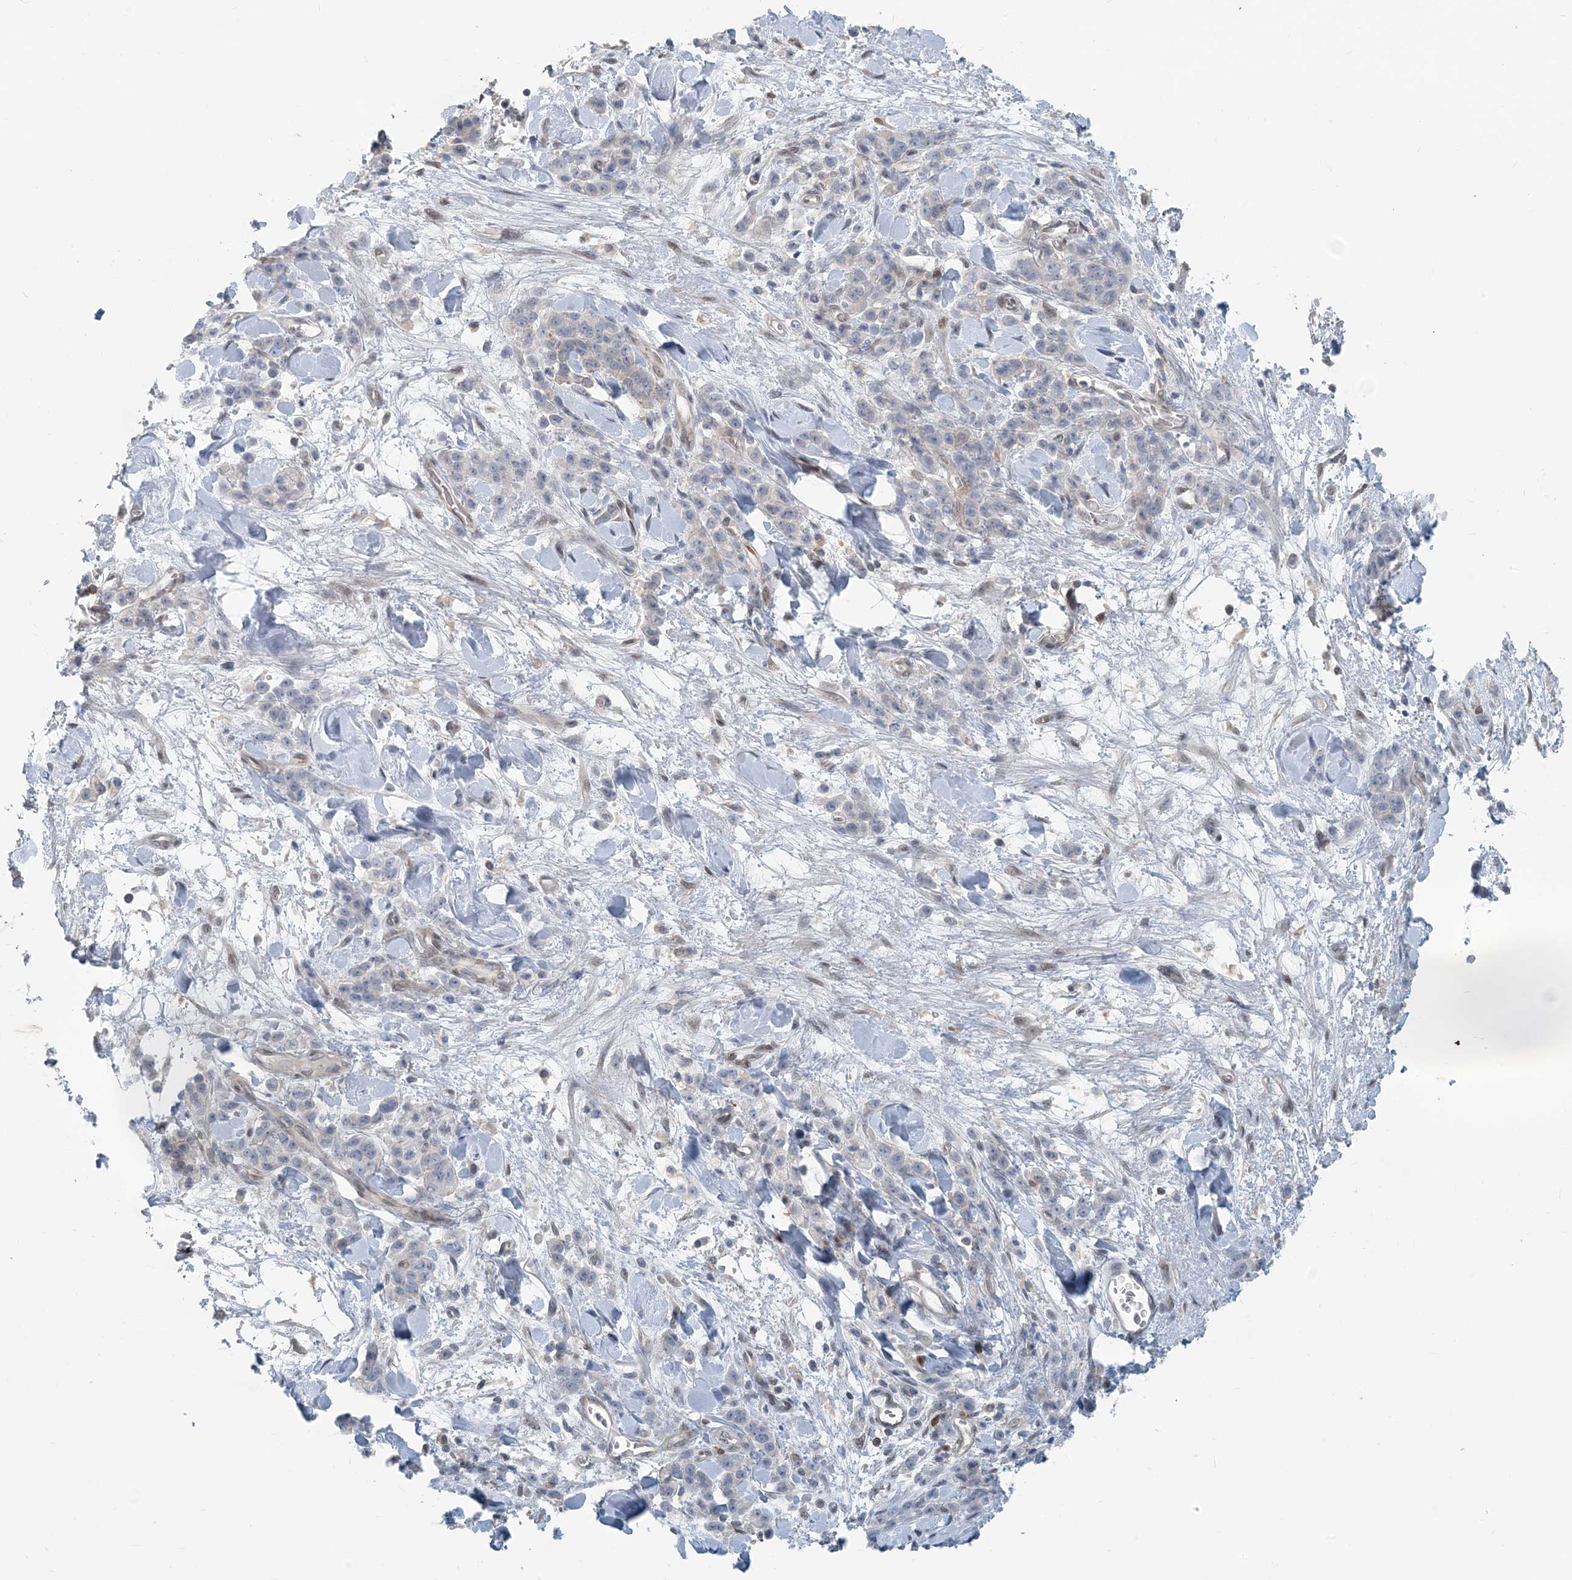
{"staining": {"intensity": "negative", "quantity": "none", "location": "none"}, "tissue": "stomach cancer", "cell_type": "Tumor cells", "image_type": "cancer", "snomed": [{"axis": "morphology", "description": "Normal tissue, NOS"}, {"axis": "morphology", "description": "Adenocarcinoma, NOS"}, {"axis": "topography", "description": "Stomach"}], "caption": "The photomicrograph reveals no staining of tumor cells in stomach cancer (adenocarcinoma).", "gene": "ZC3H12A", "patient": {"sex": "male", "age": 82}}